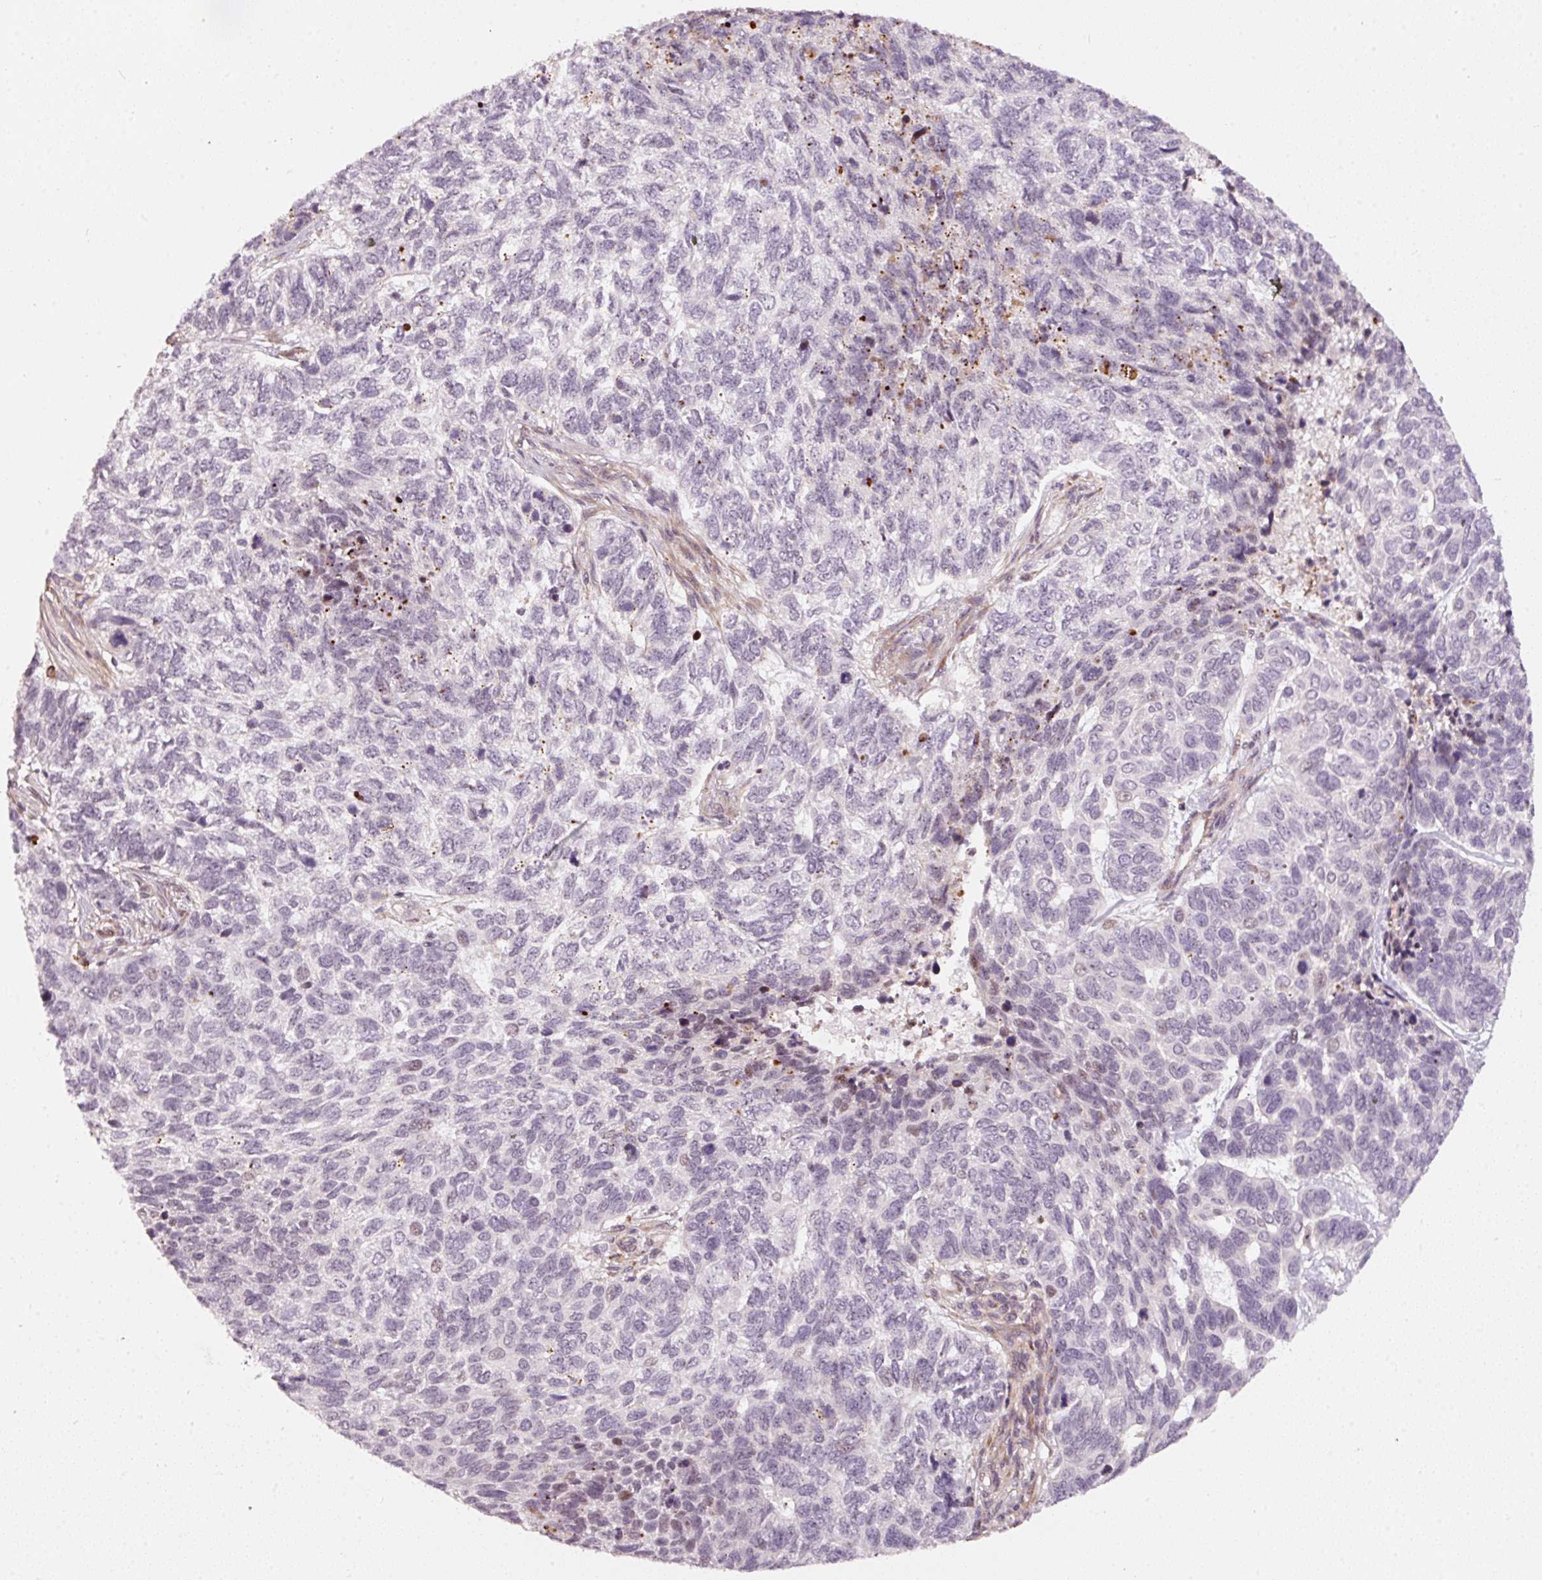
{"staining": {"intensity": "negative", "quantity": "none", "location": "none"}, "tissue": "skin cancer", "cell_type": "Tumor cells", "image_type": "cancer", "snomed": [{"axis": "morphology", "description": "Basal cell carcinoma"}, {"axis": "topography", "description": "Skin"}], "caption": "High magnification brightfield microscopy of skin basal cell carcinoma stained with DAB (brown) and counterstained with hematoxylin (blue): tumor cells show no significant staining.", "gene": "MXRA8", "patient": {"sex": "female", "age": 65}}